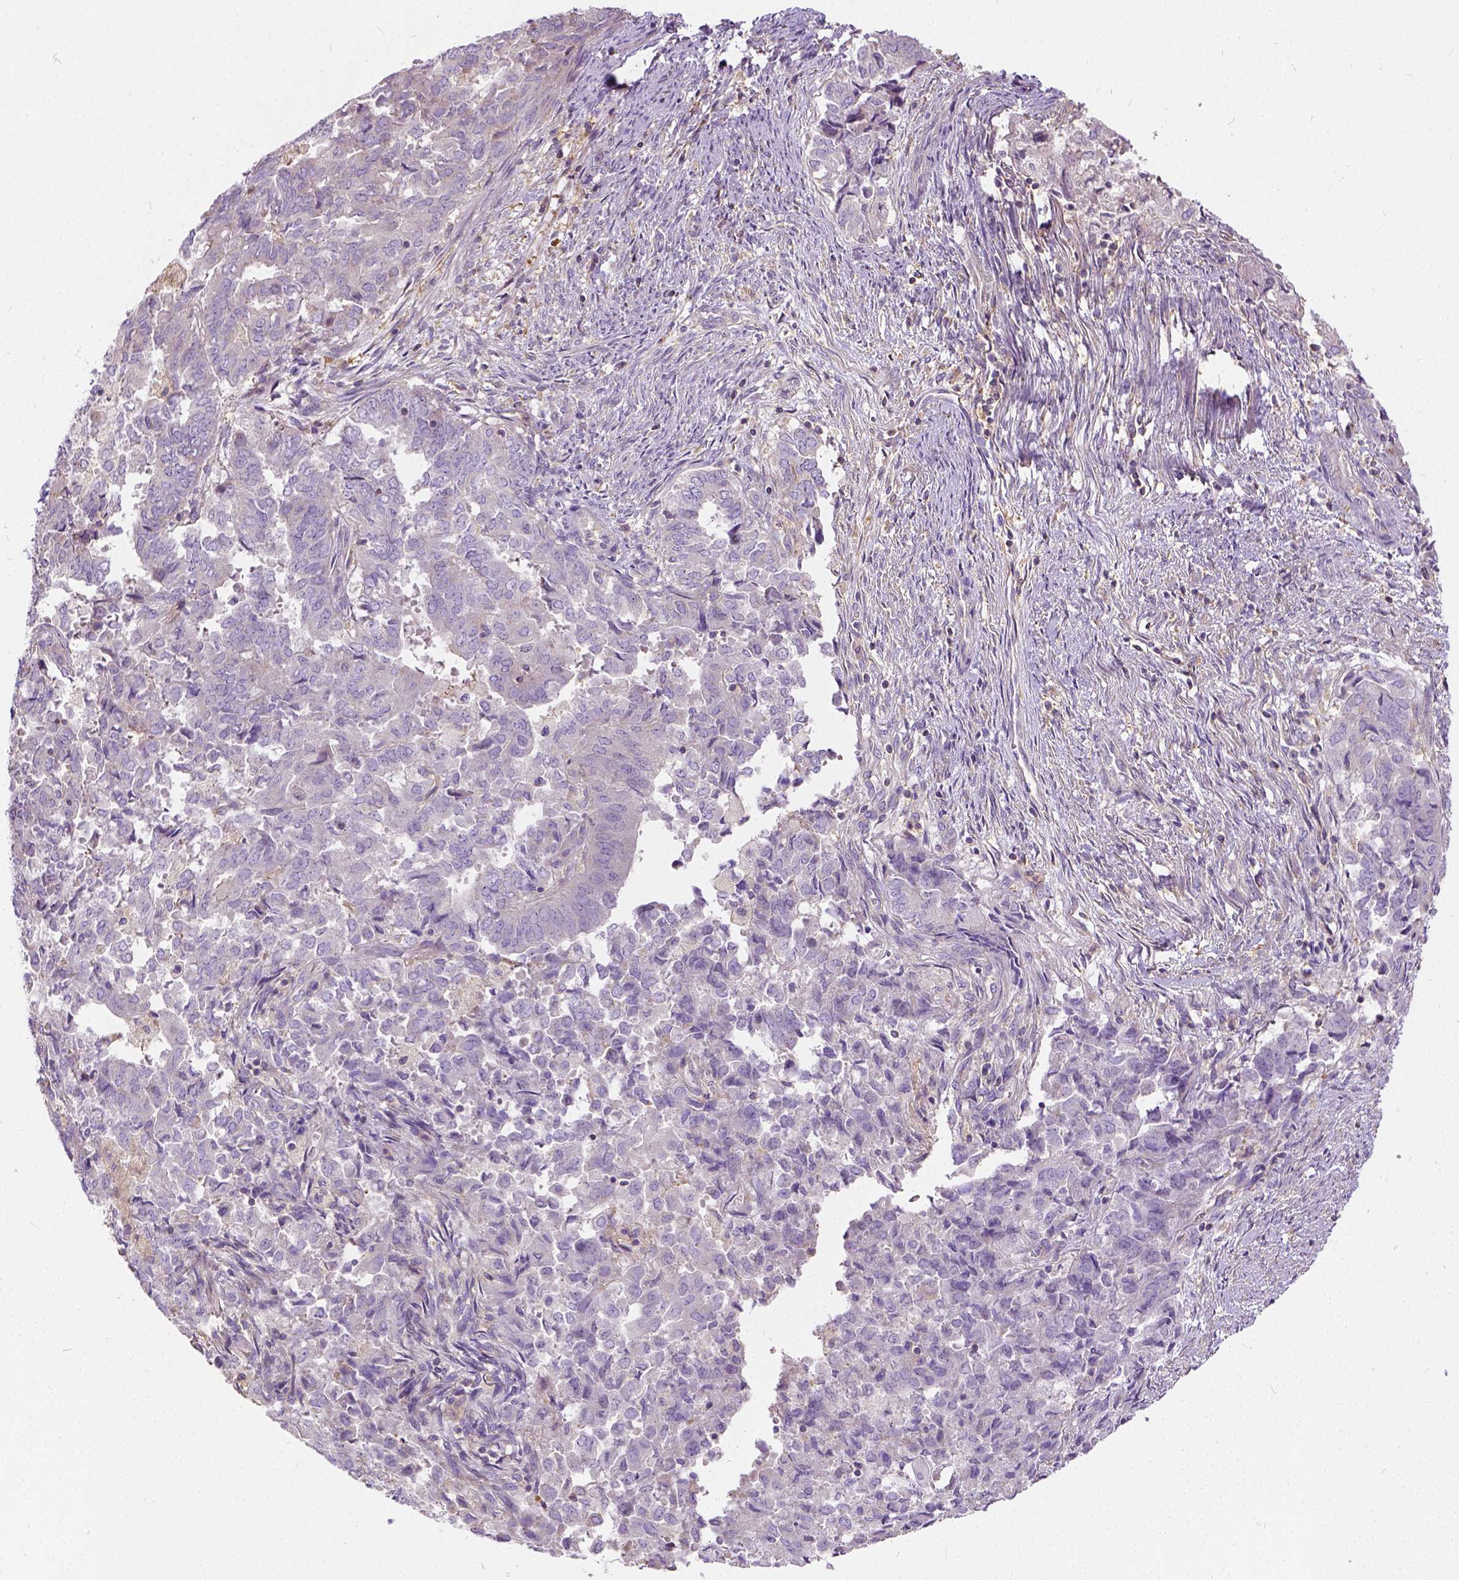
{"staining": {"intensity": "negative", "quantity": "none", "location": "none"}, "tissue": "endometrial cancer", "cell_type": "Tumor cells", "image_type": "cancer", "snomed": [{"axis": "morphology", "description": "Adenocarcinoma, NOS"}, {"axis": "topography", "description": "Endometrium"}], "caption": "Tumor cells show no significant protein expression in adenocarcinoma (endometrial). (Brightfield microscopy of DAB immunohistochemistry (IHC) at high magnification).", "gene": "CADM4", "patient": {"sex": "female", "age": 72}}